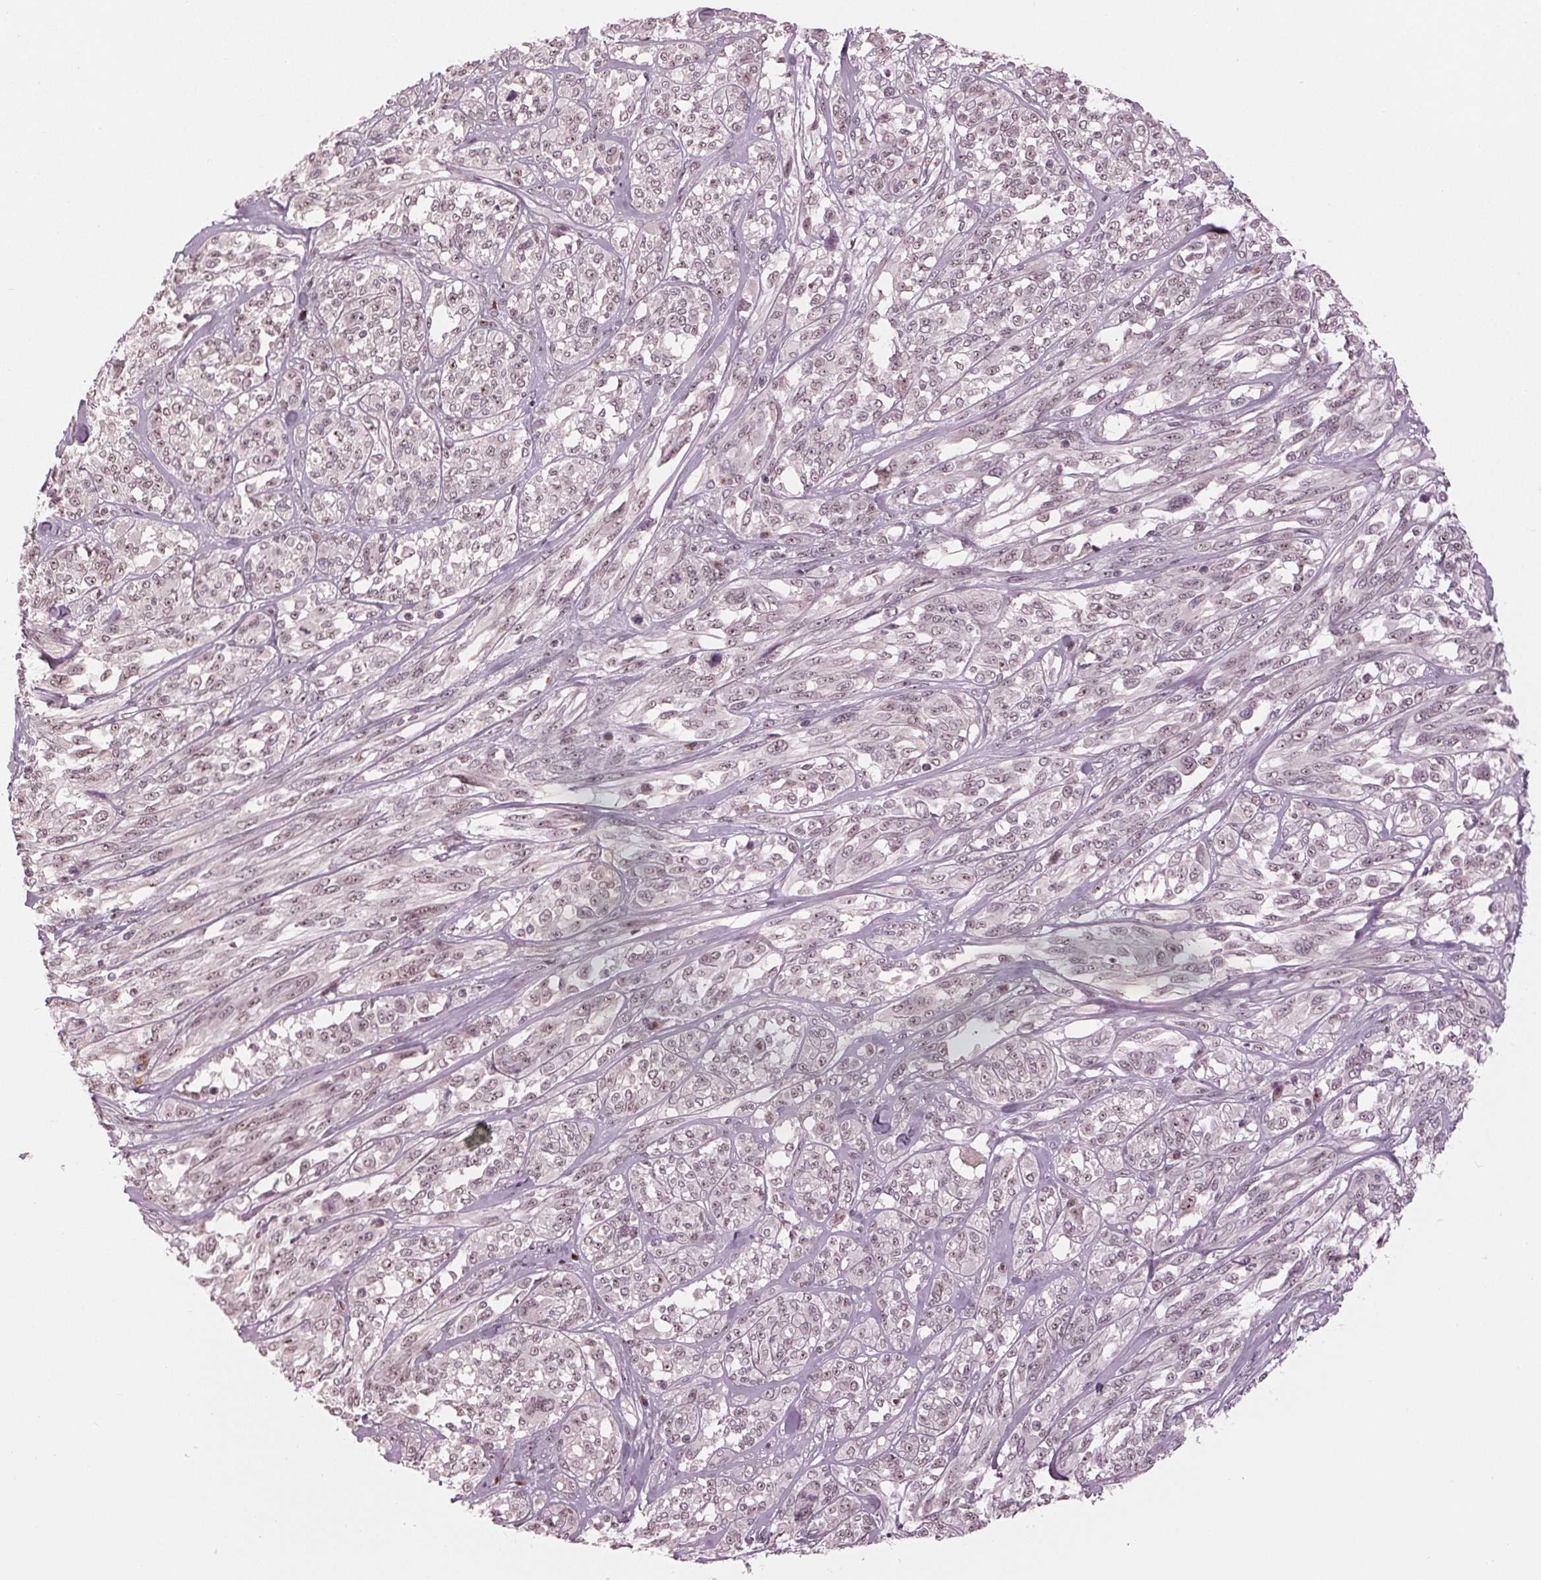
{"staining": {"intensity": "weak", "quantity": ">75%", "location": "nuclear"}, "tissue": "melanoma", "cell_type": "Tumor cells", "image_type": "cancer", "snomed": [{"axis": "morphology", "description": "Malignant melanoma, NOS"}, {"axis": "topography", "description": "Skin"}], "caption": "This histopathology image exhibits immunohistochemistry (IHC) staining of human malignant melanoma, with low weak nuclear staining in about >75% of tumor cells.", "gene": "SLX4", "patient": {"sex": "female", "age": 91}}